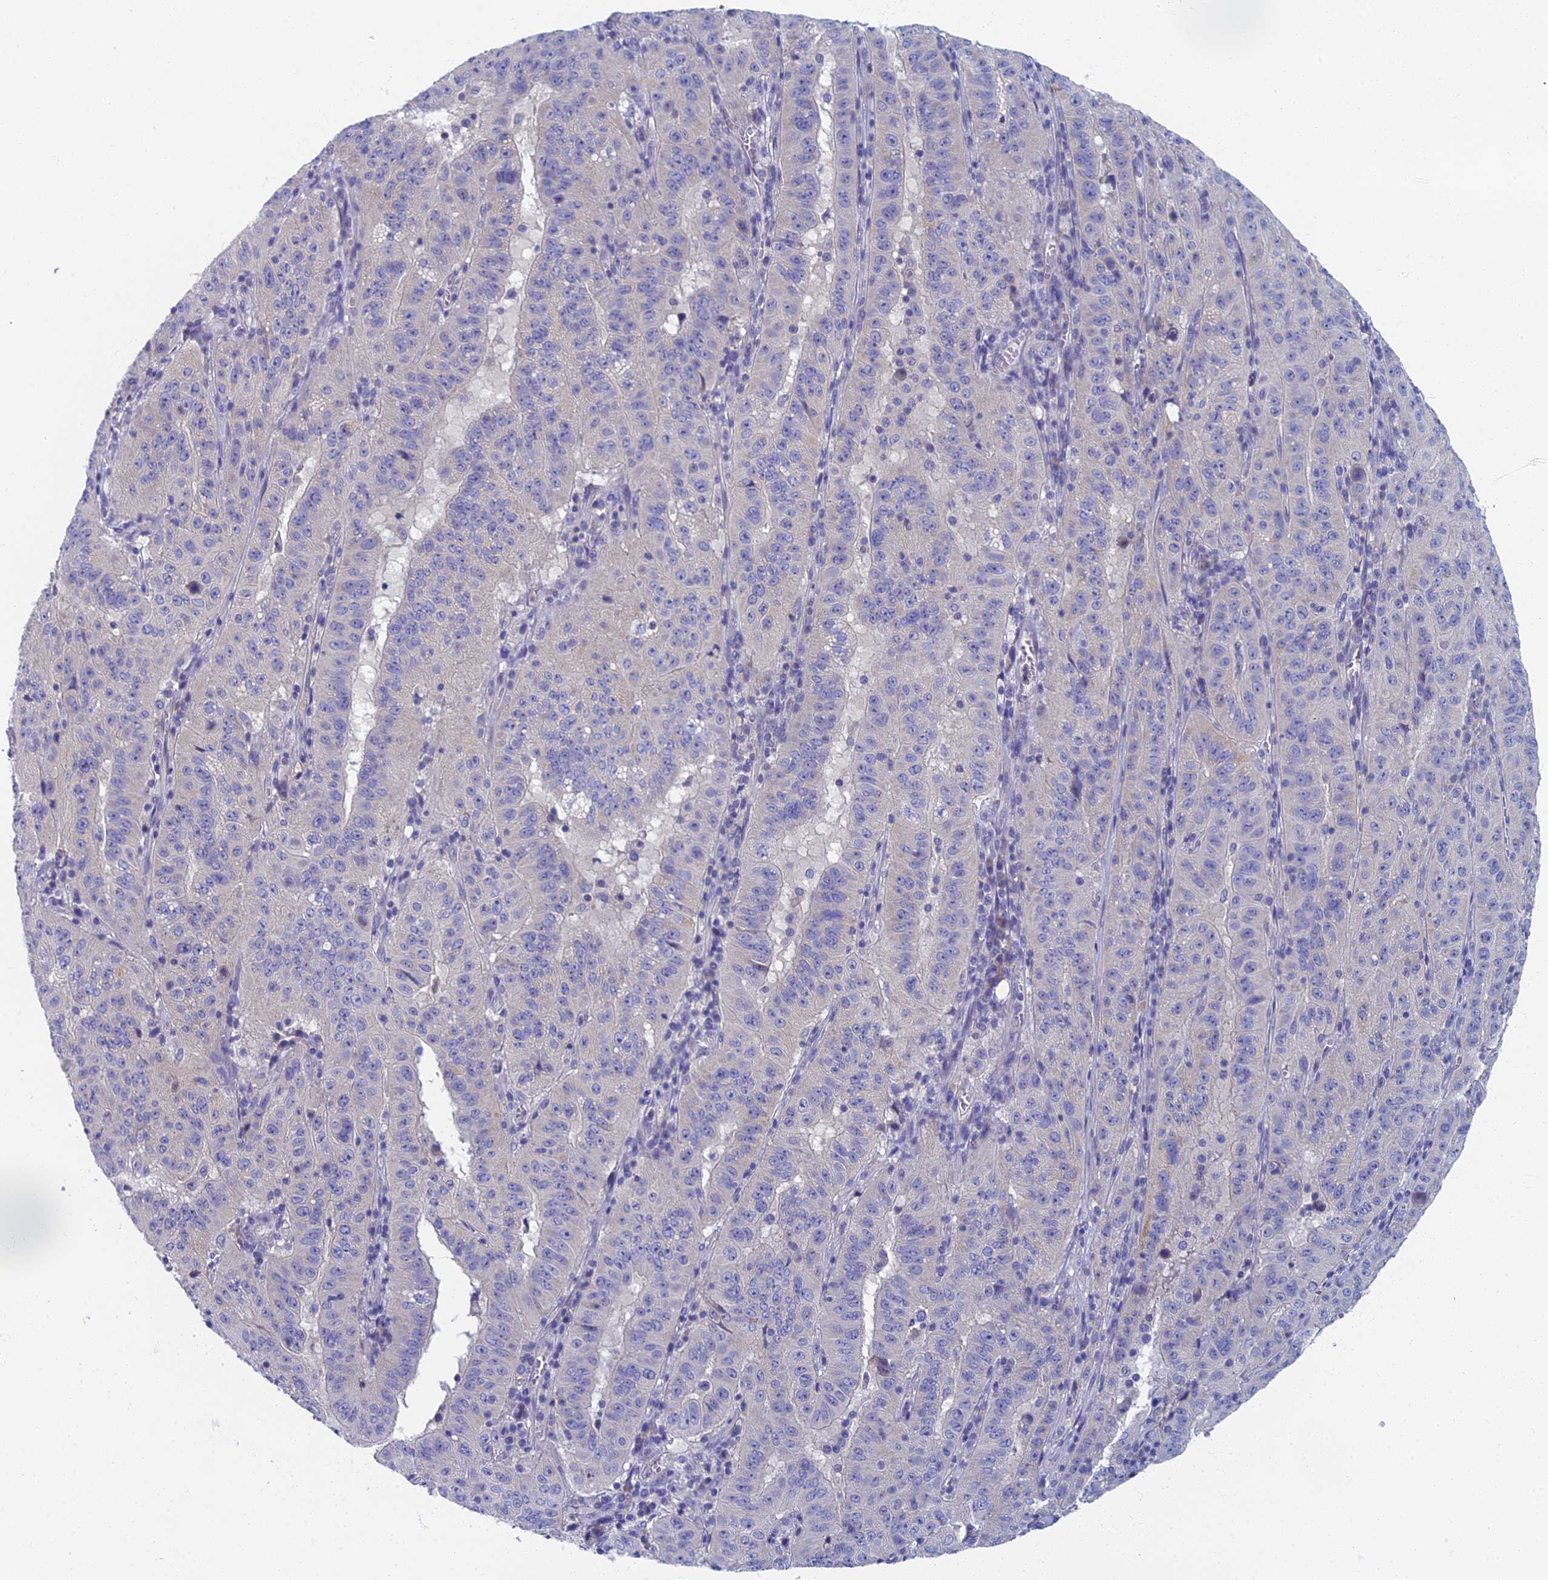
{"staining": {"intensity": "negative", "quantity": "none", "location": "none"}, "tissue": "pancreatic cancer", "cell_type": "Tumor cells", "image_type": "cancer", "snomed": [{"axis": "morphology", "description": "Adenocarcinoma, NOS"}, {"axis": "topography", "description": "Pancreas"}], "caption": "IHC of human pancreatic cancer (adenocarcinoma) exhibits no positivity in tumor cells.", "gene": "SPIN4", "patient": {"sex": "male", "age": 63}}